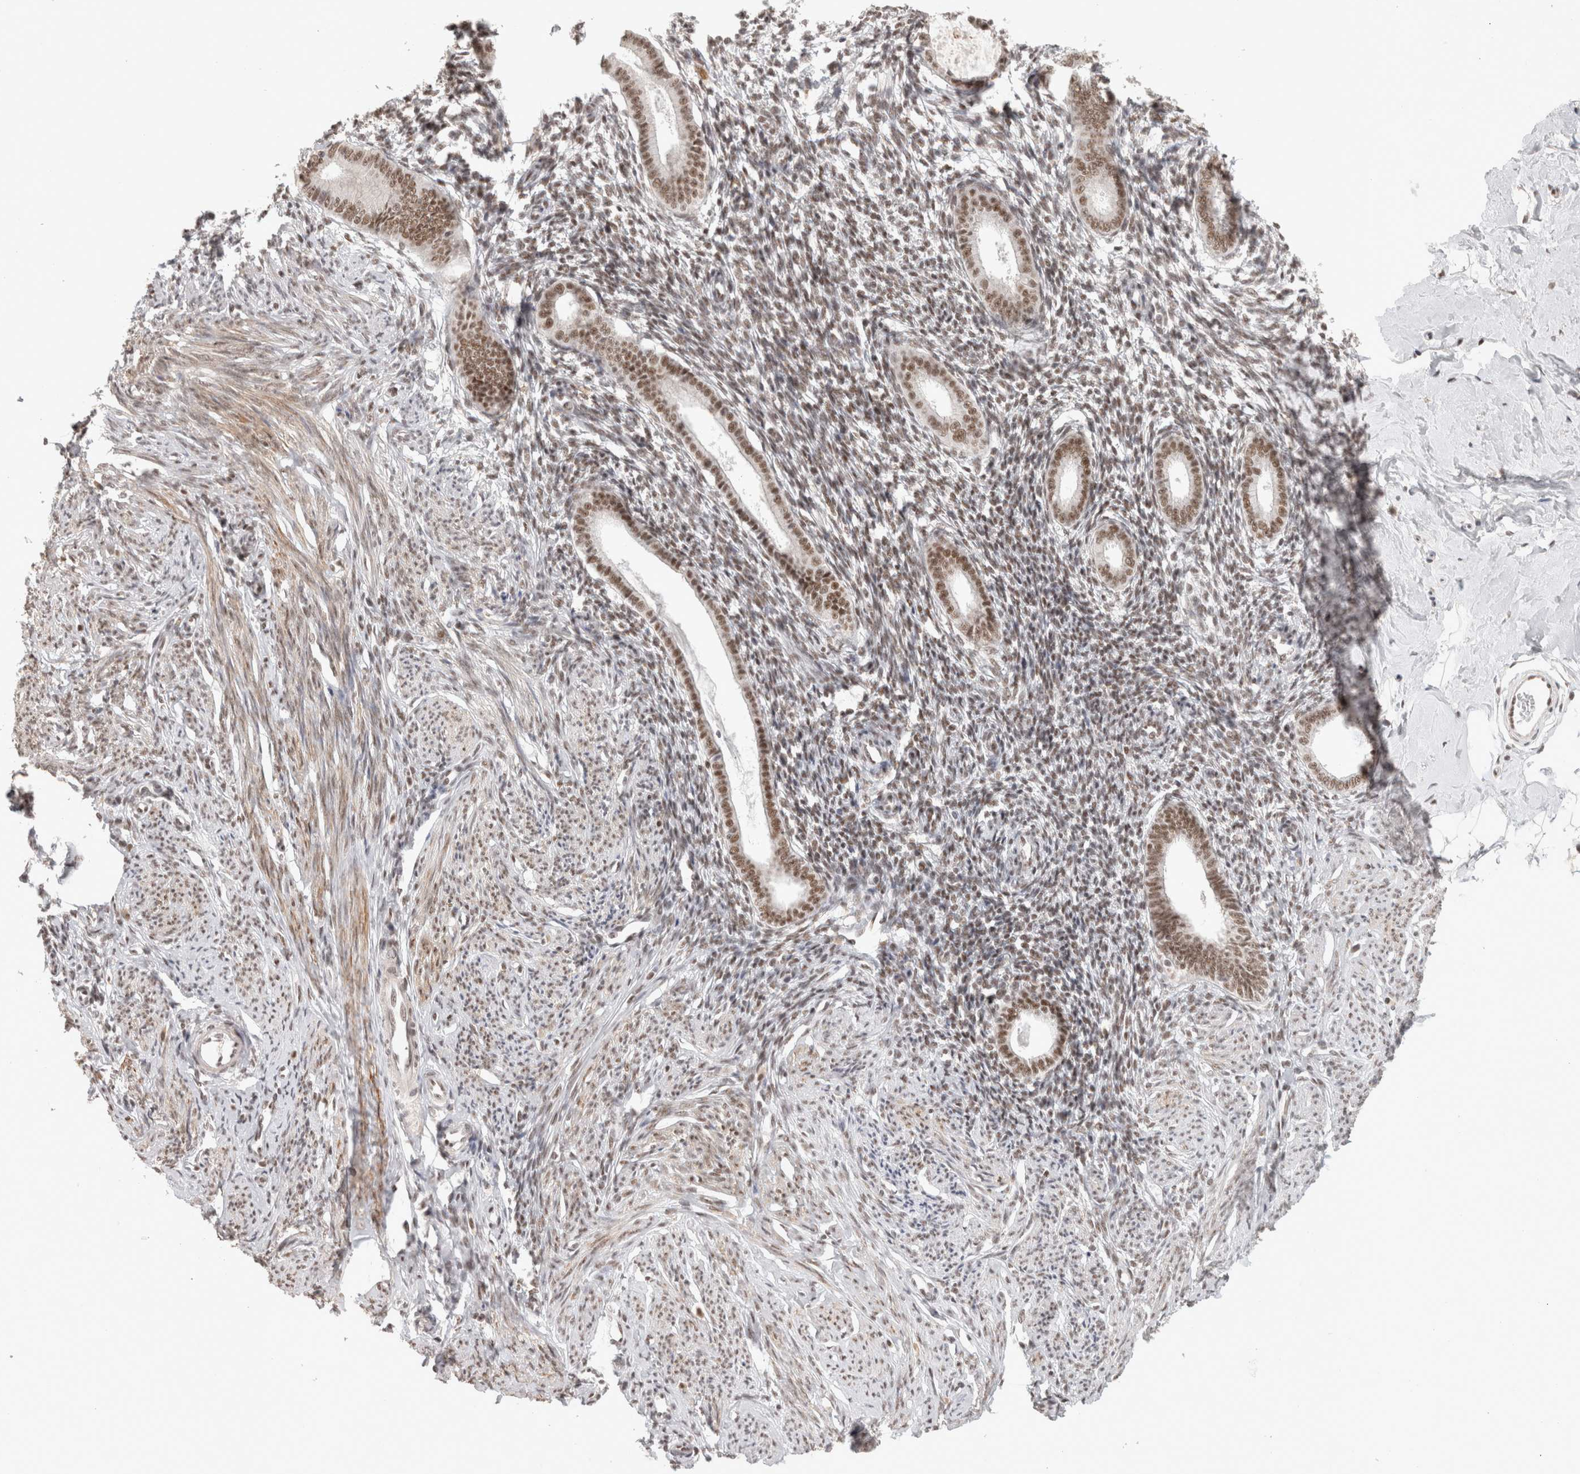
{"staining": {"intensity": "weak", "quantity": "25%-75%", "location": "nuclear"}, "tissue": "endometrium", "cell_type": "Cells in endometrial stroma", "image_type": "normal", "snomed": [{"axis": "morphology", "description": "Normal tissue, NOS"}, {"axis": "topography", "description": "Endometrium"}], "caption": "Benign endometrium was stained to show a protein in brown. There is low levels of weak nuclear expression in about 25%-75% of cells in endometrial stroma. The protein is stained brown, and the nuclei are stained in blue (DAB (3,3'-diaminobenzidine) IHC with brightfield microscopy, high magnification).", "gene": "ZNF830", "patient": {"sex": "female", "age": 56}}